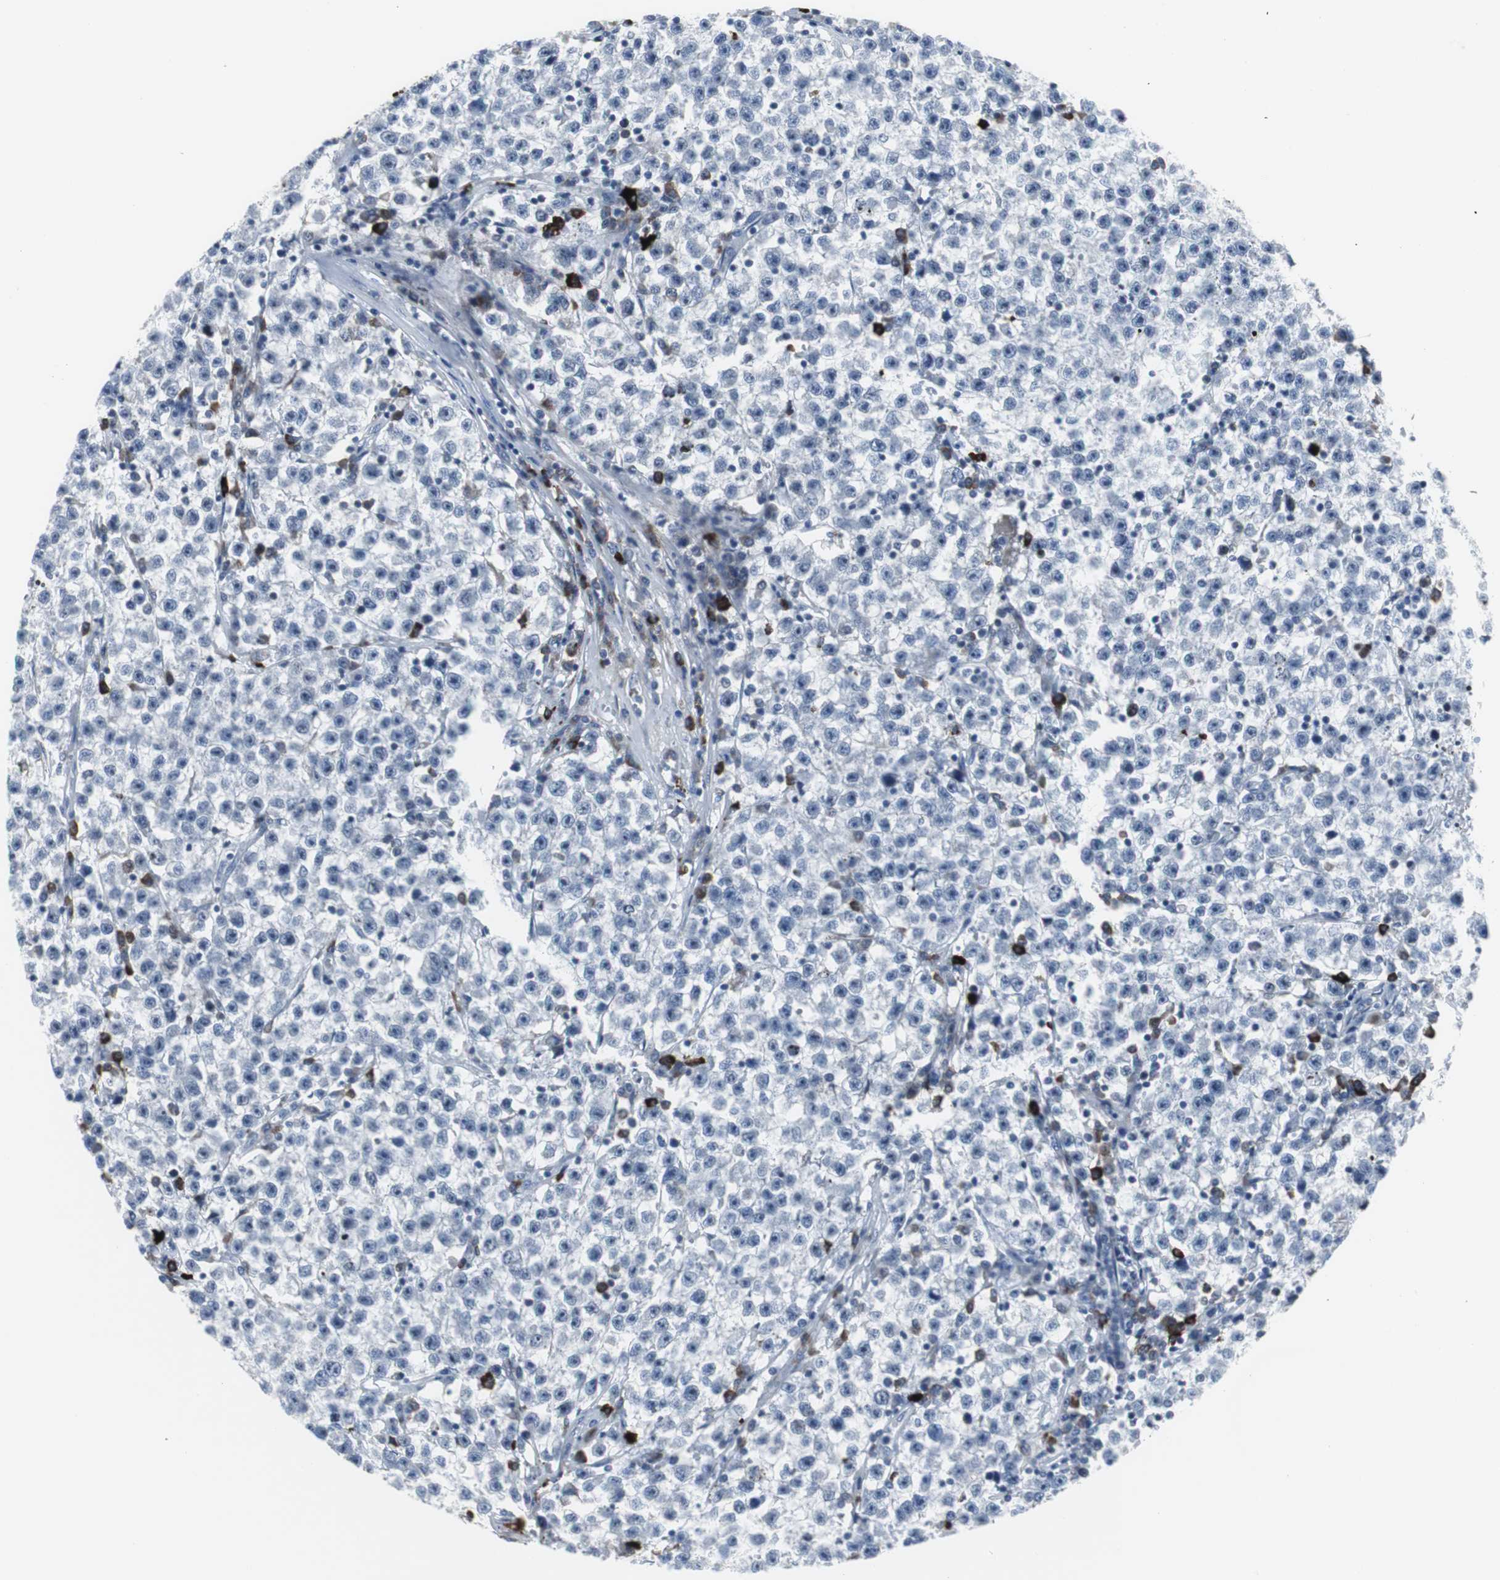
{"staining": {"intensity": "negative", "quantity": "none", "location": "none"}, "tissue": "testis cancer", "cell_type": "Tumor cells", "image_type": "cancer", "snomed": [{"axis": "morphology", "description": "Seminoma, NOS"}, {"axis": "topography", "description": "Testis"}], "caption": "This is an immunohistochemistry (IHC) photomicrograph of testis seminoma. There is no expression in tumor cells.", "gene": "DOK1", "patient": {"sex": "male", "age": 22}}